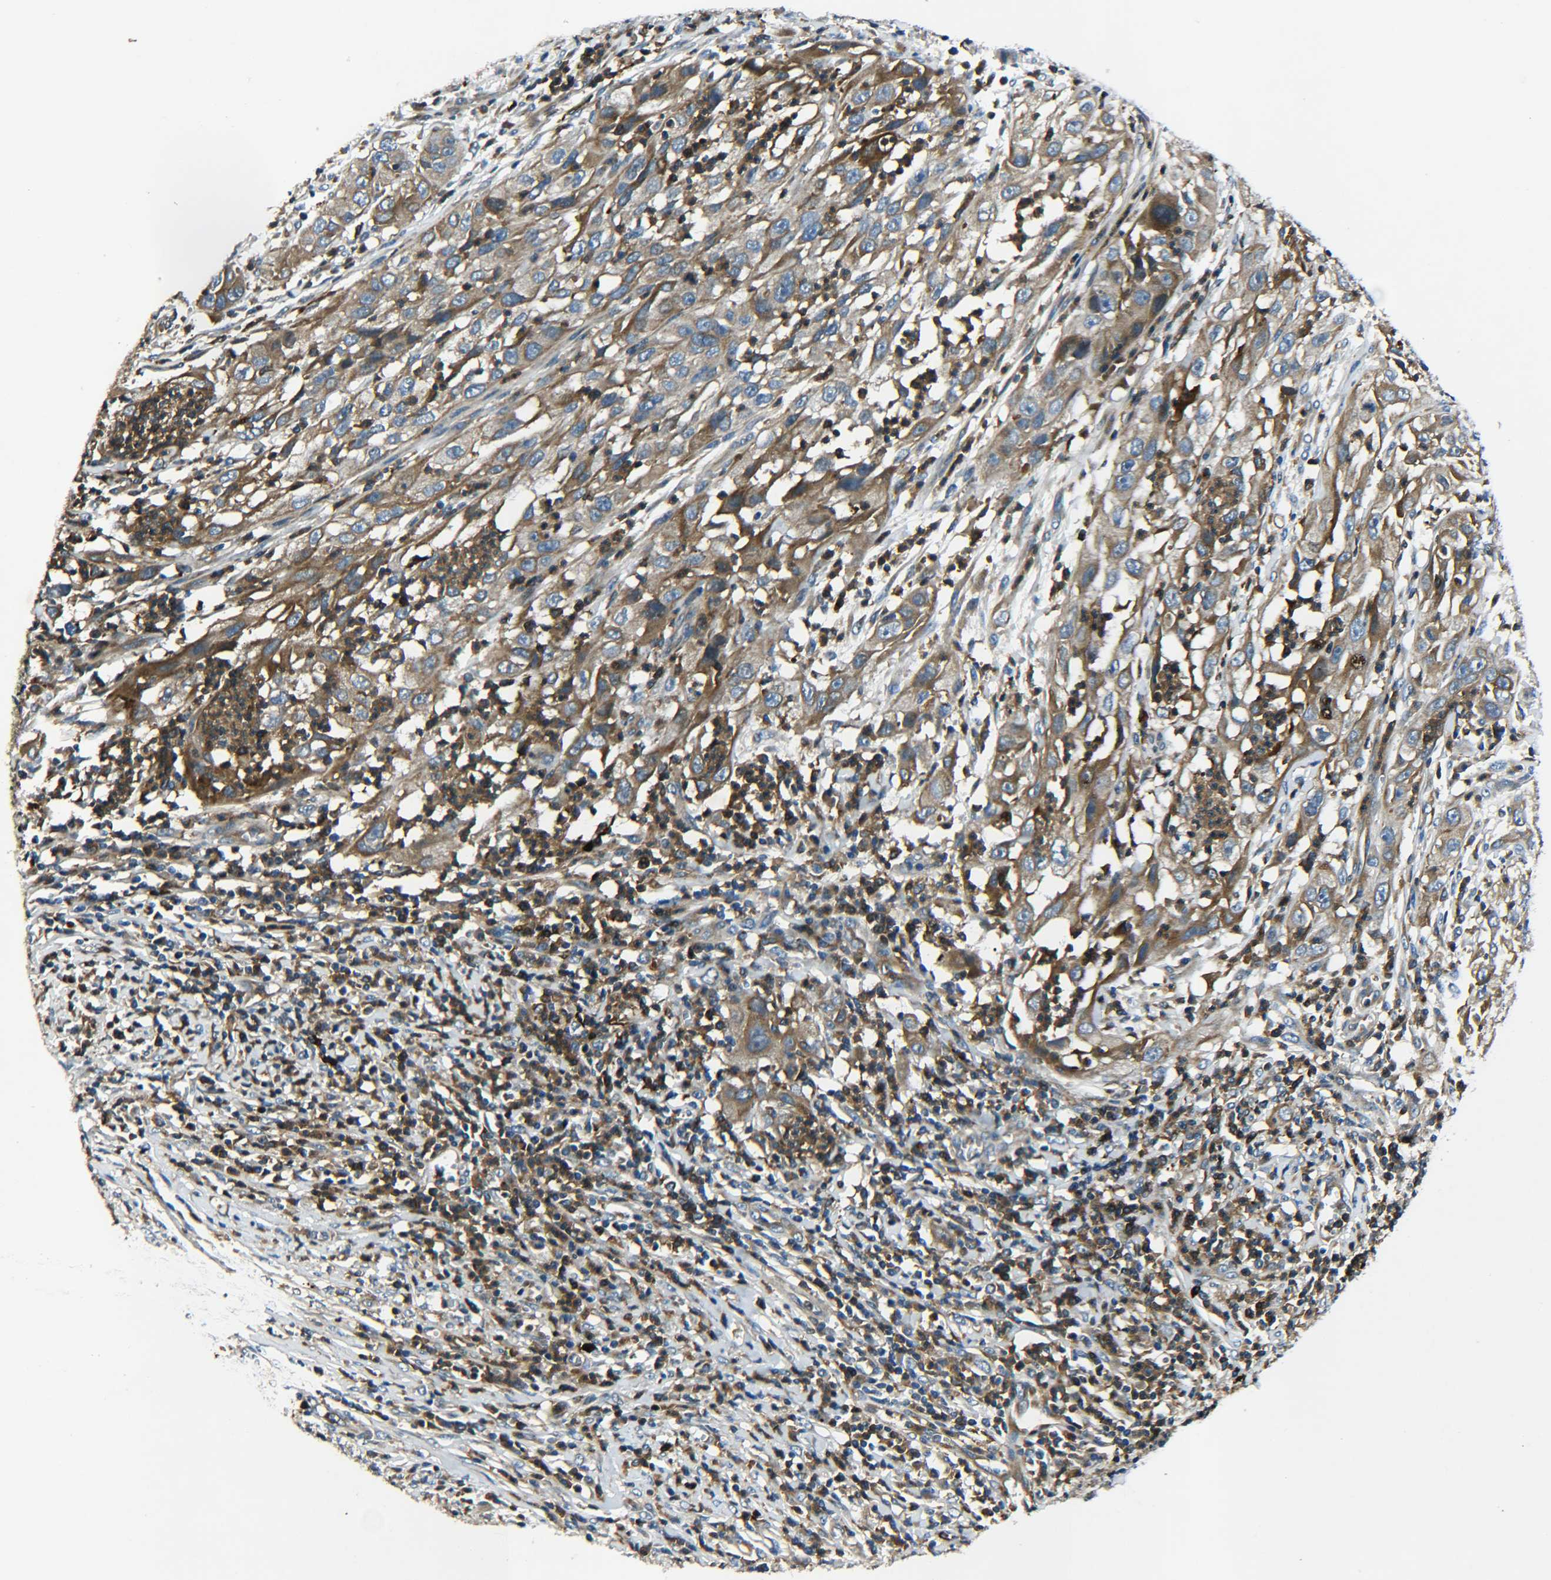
{"staining": {"intensity": "moderate", "quantity": ">75%", "location": "cytoplasmic/membranous"}, "tissue": "cervical cancer", "cell_type": "Tumor cells", "image_type": "cancer", "snomed": [{"axis": "morphology", "description": "Squamous cell carcinoma, NOS"}, {"axis": "topography", "description": "Cervix"}], "caption": "Moderate cytoplasmic/membranous expression for a protein is identified in approximately >75% of tumor cells of cervical cancer (squamous cell carcinoma) using immunohistochemistry (IHC).", "gene": "RAB1B", "patient": {"sex": "female", "age": 32}}